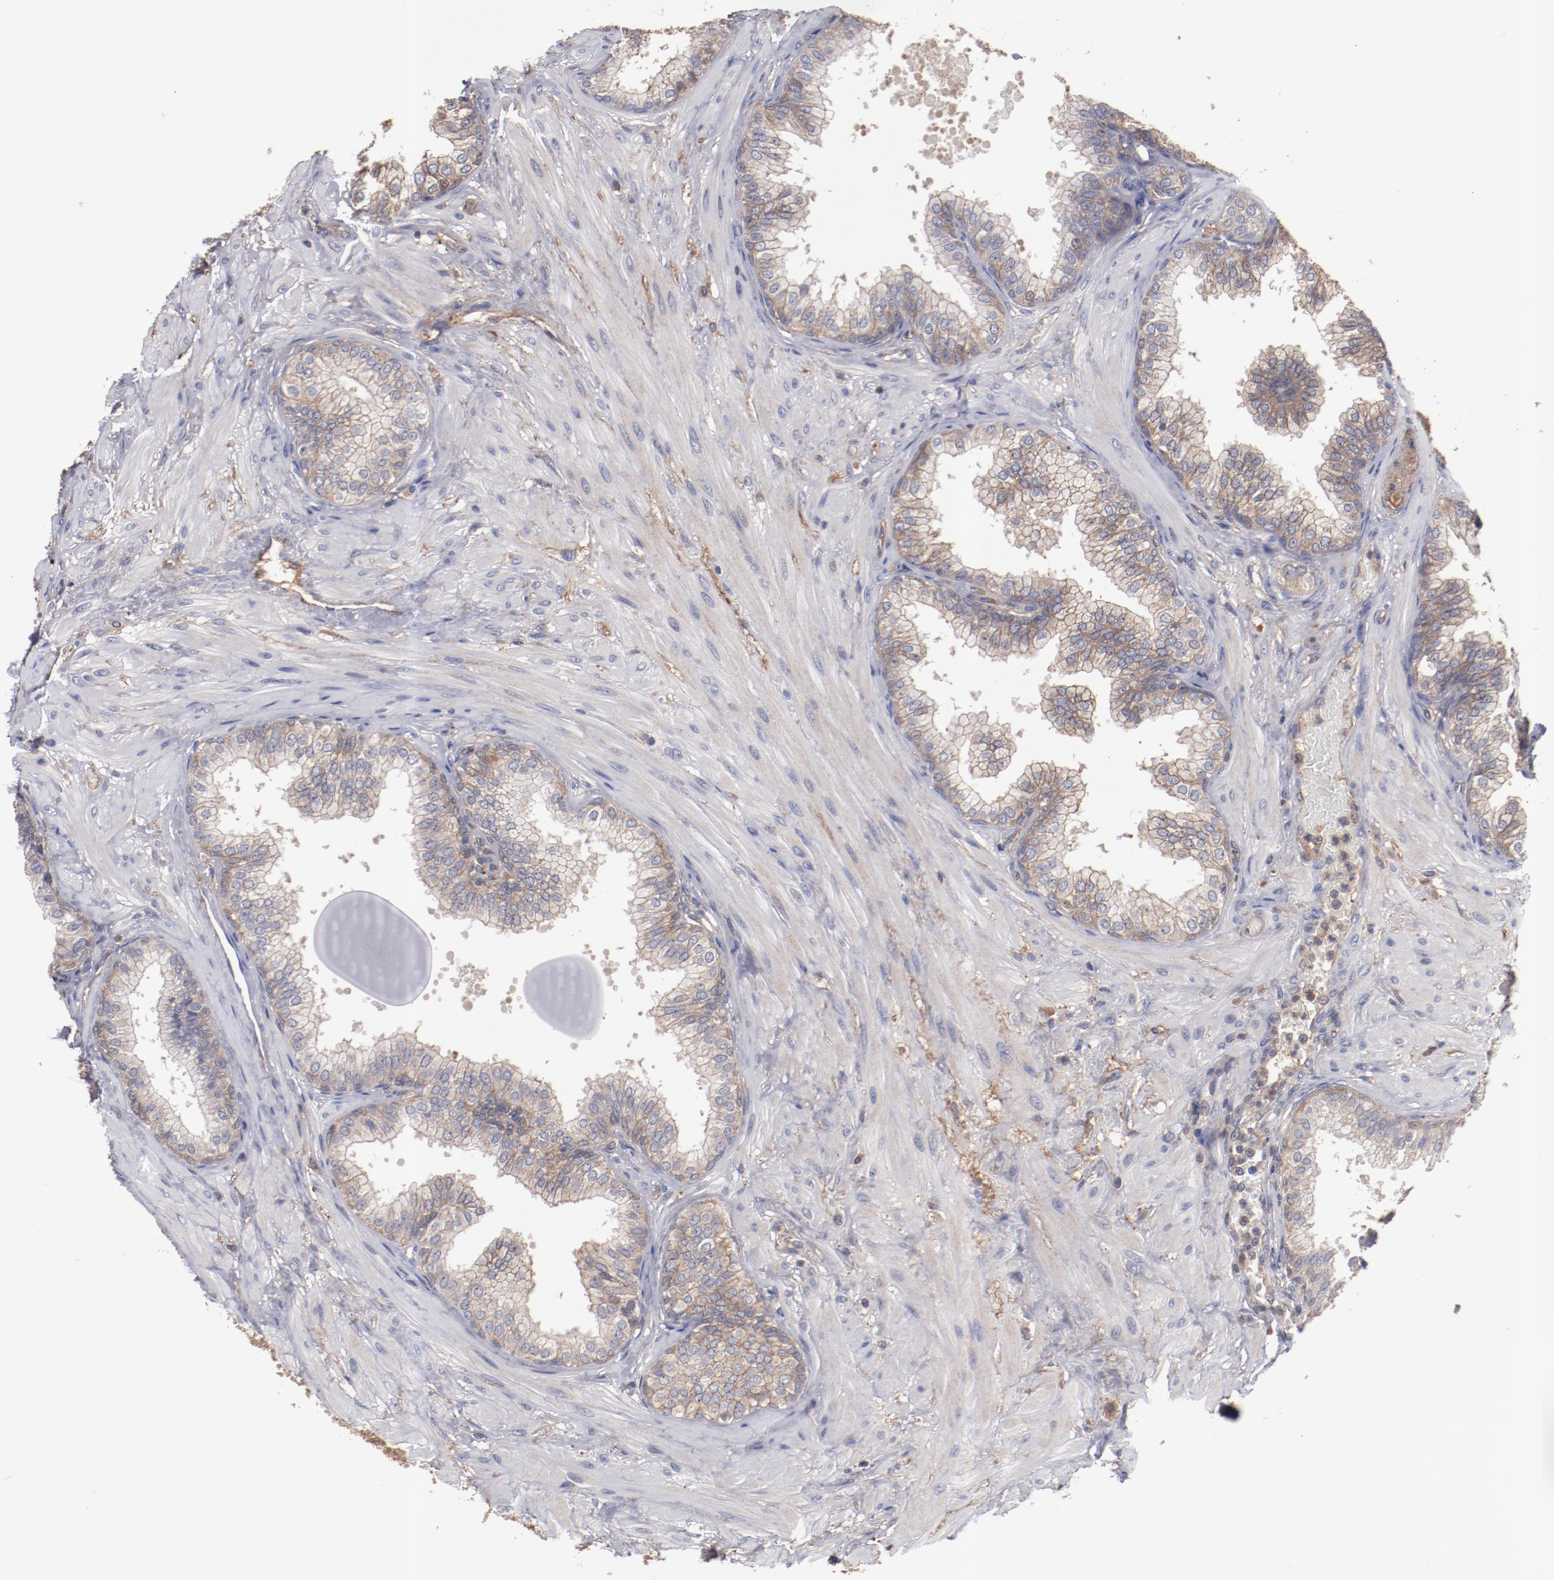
{"staining": {"intensity": "moderate", "quantity": ">75%", "location": "cytoplasmic/membranous"}, "tissue": "prostate", "cell_type": "Glandular cells", "image_type": "normal", "snomed": [{"axis": "morphology", "description": "Normal tissue, NOS"}, {"axis": "topography", "description": "Prostate"}], "caption": "Immunohistochemistry (IHC) micrograph of benign human prostate stained for a protein (brown), which reveals medium levels of moderate cytoplasmic/membranous positivity in about >75% of glandular cells.", "gene": "DNAAF2", "patient": {"sex": "male", "age": 60}}